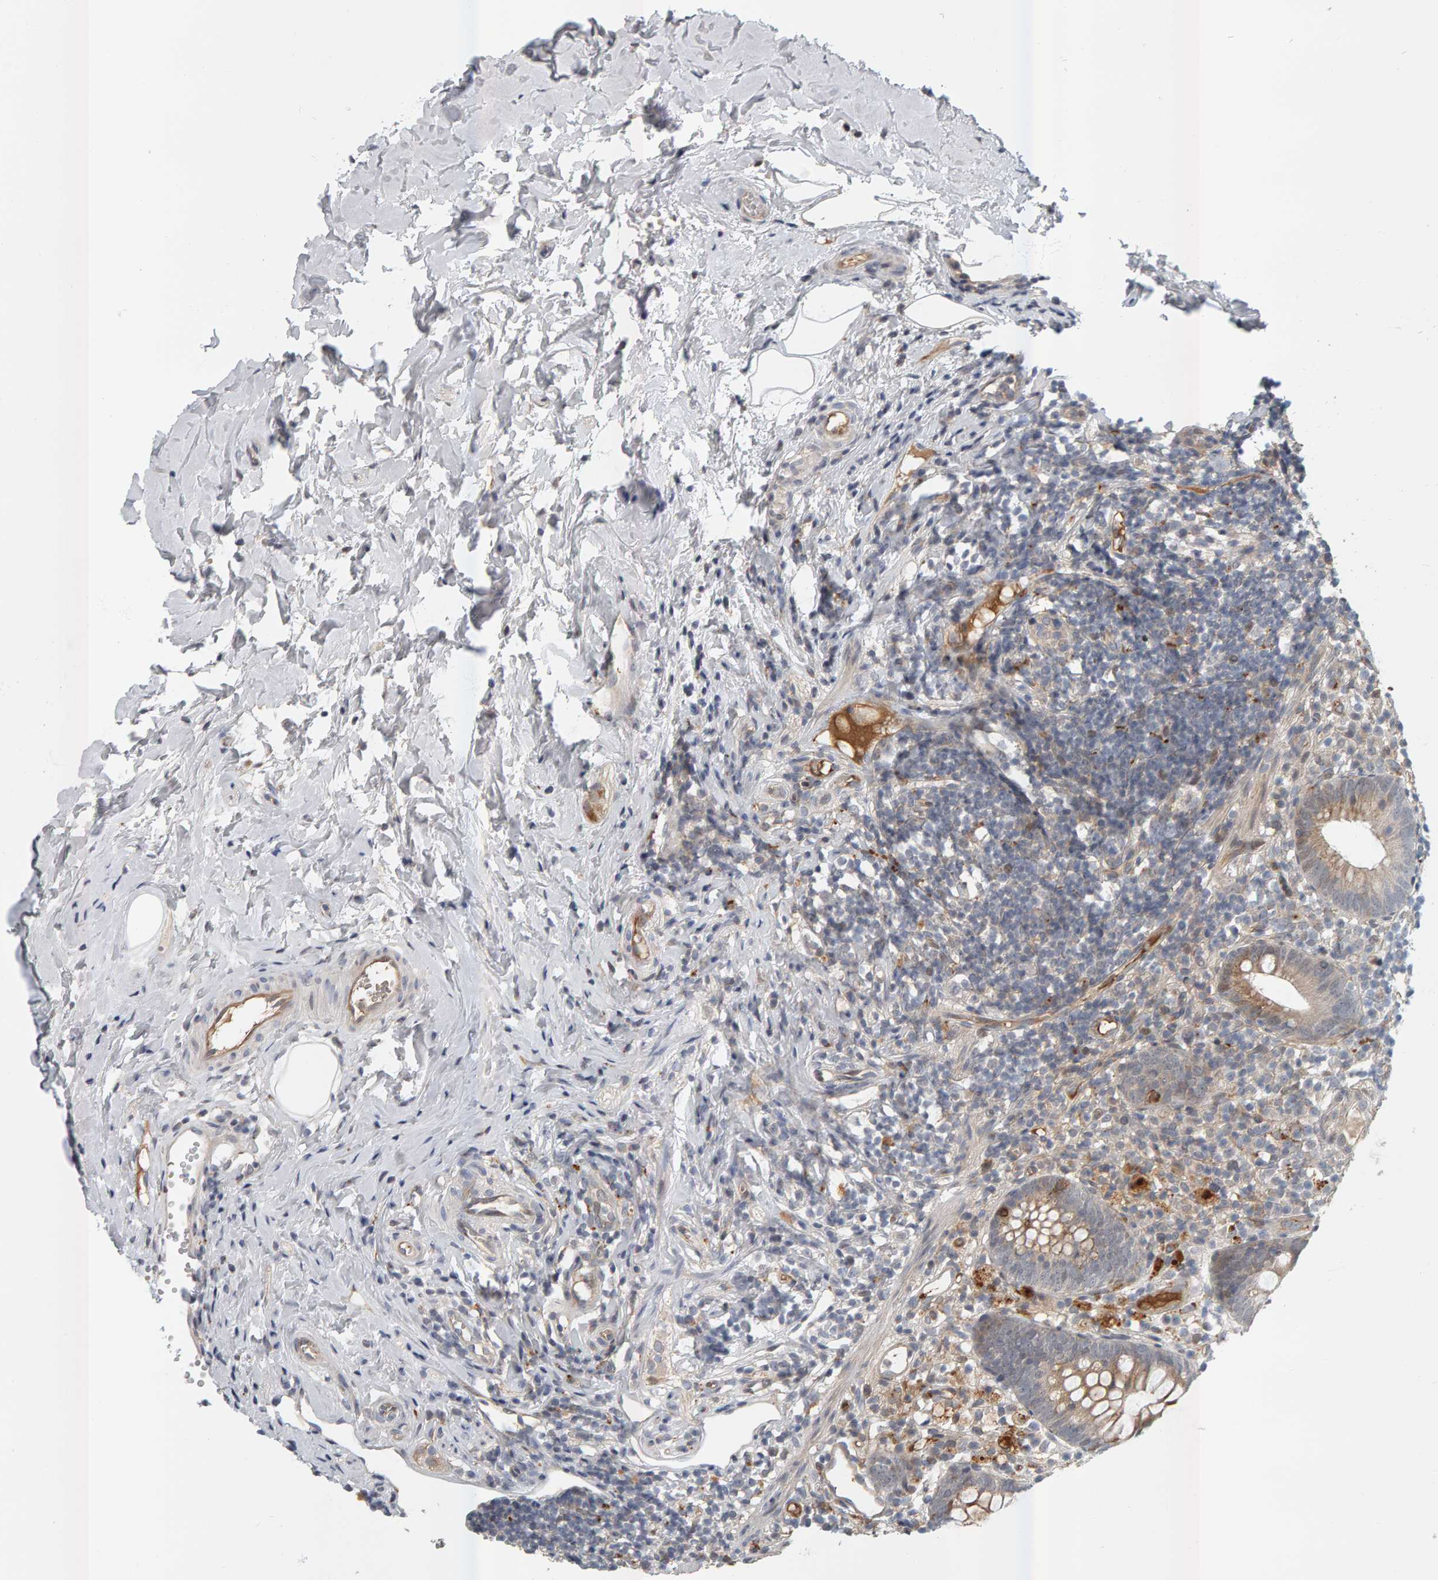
{"staining": {"intensity": "moderate", "quantity": "25%-75%", "location": "cytoplasmic/membranous"}, "tissue": "appendix", "cell_type": "Glandular cells", "image_type": "normal", "snomed": [{"axis": "morphology", "description": "Normal tissue, NOS"}, {"axis": "topography", "description": "Appendix"}], "caption": "Protein expression analysis of normal appendix shows moderate cytoplasmic/membranous expression in about 25%-75% of glandular cells.", "gene": "ZNF160", "patient": {"sex": "female", "age": 20}}